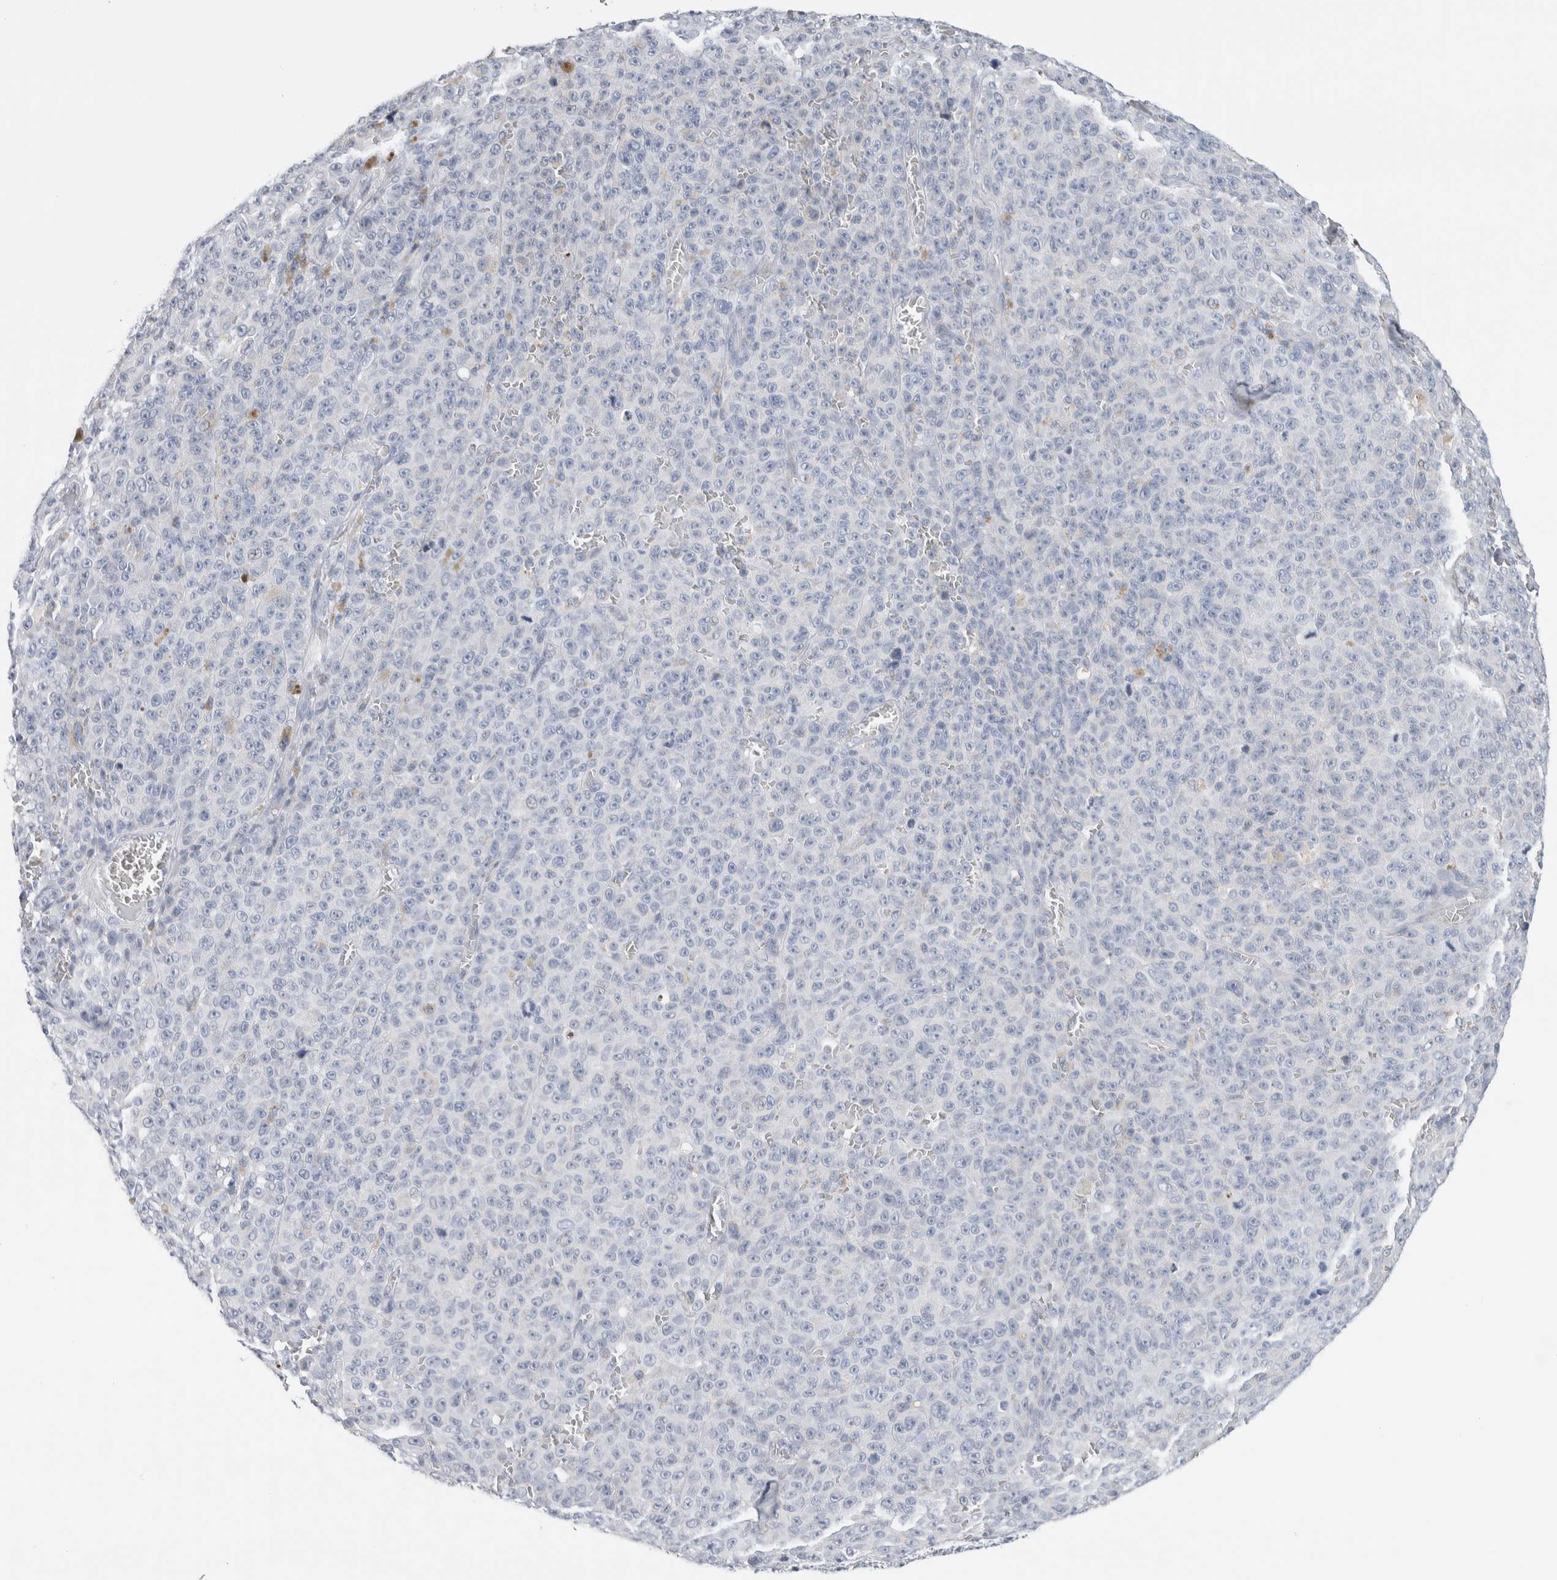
{"staining": {"intensity": "negative", "quantity": "none", "location": "none"}, "tissue": "melanoma", "cell_type": "Tumor cells", "image_type": "cancer", "snomed": [{"axis": "morphology", "description": "Malignant melanoma, NOS"}, {"axis": "topography", "description": "Skin"}], "caption": "The photomicrograph exhibits no significant positivity in tumor cells of melanoma. Nuclei are stained in blue.", "gene": "SCN2A", "patient": {"sex": "female", "age": 82}}